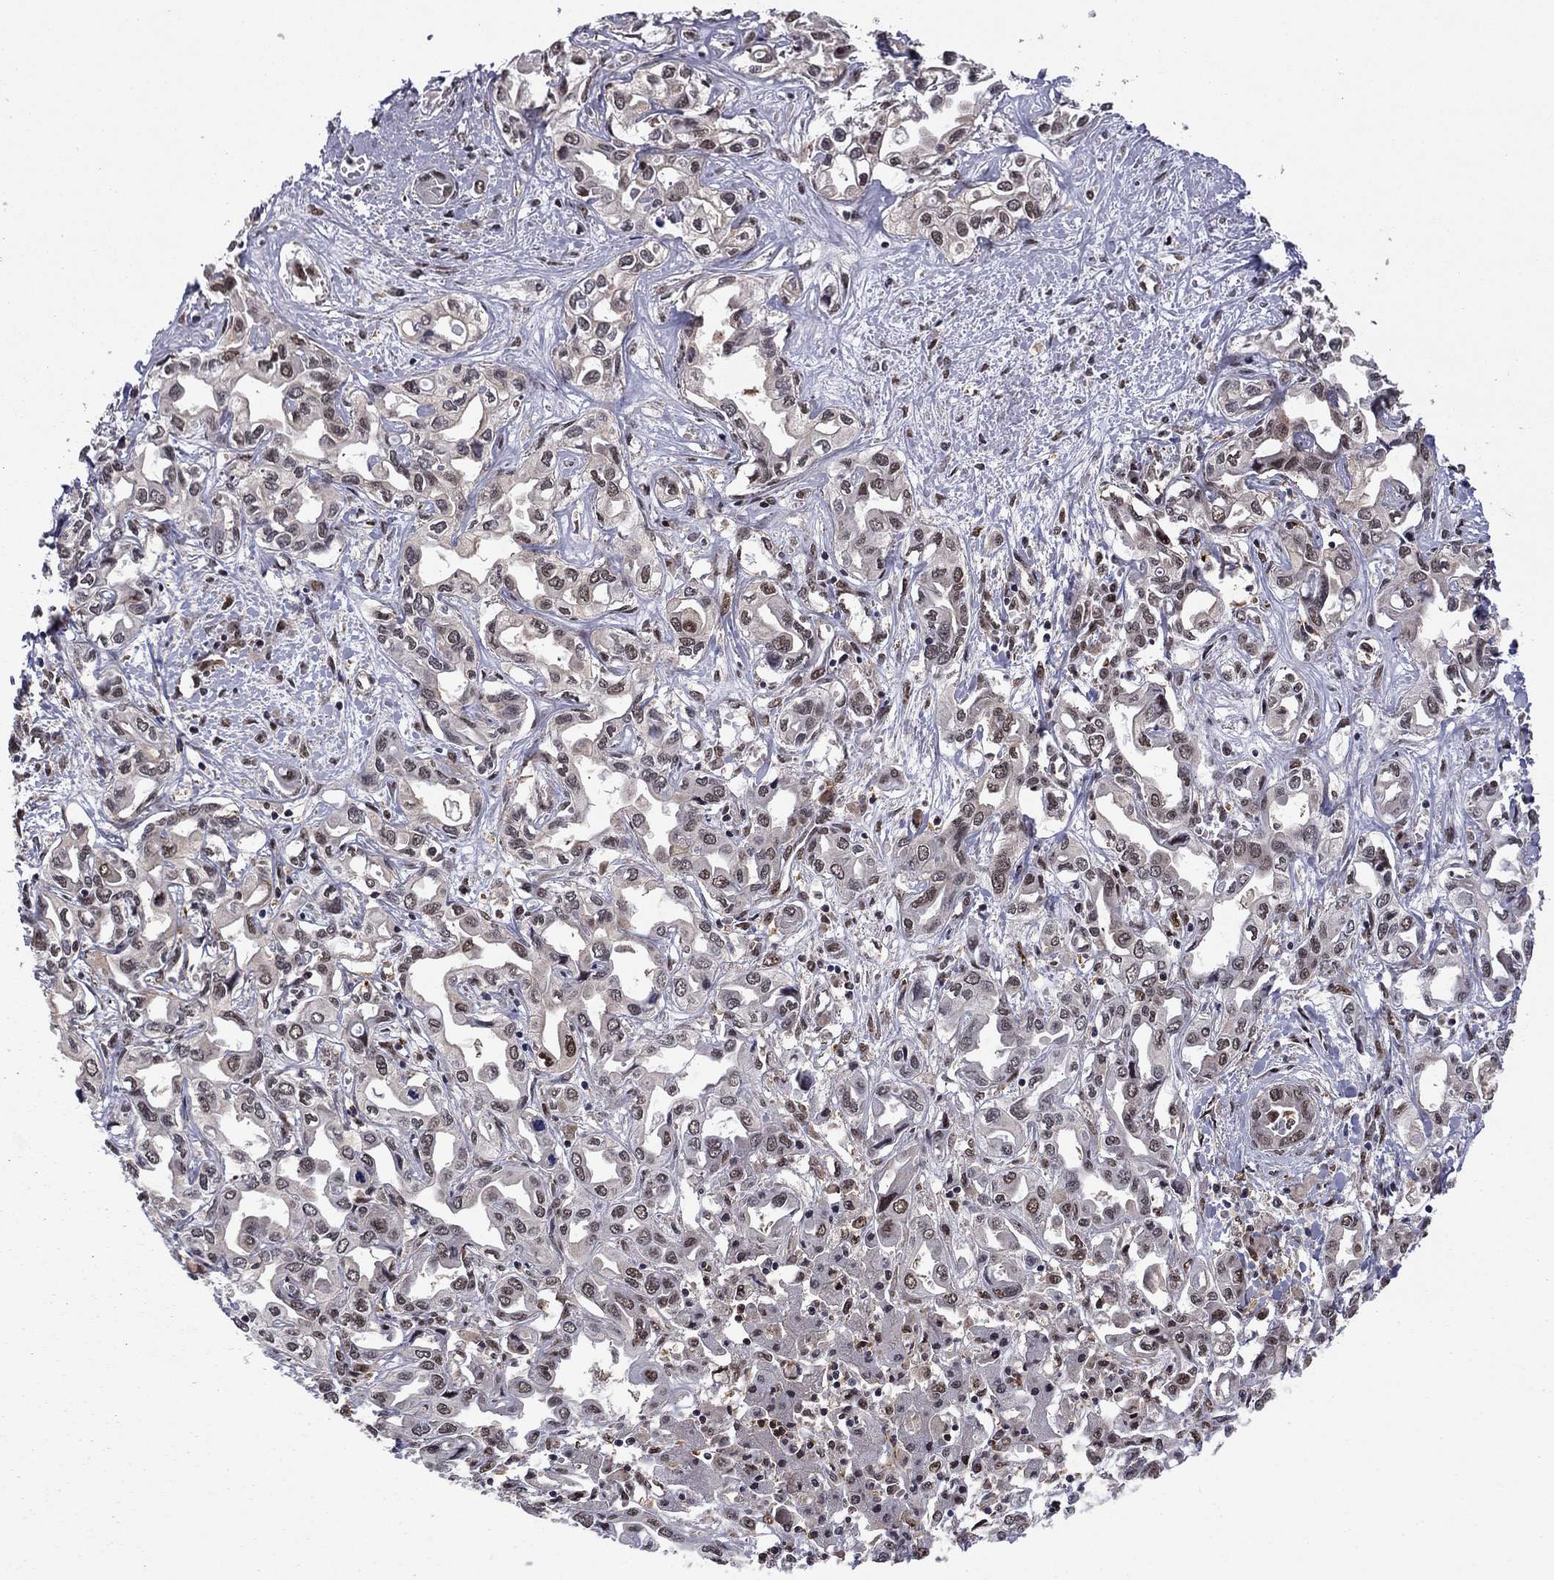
{"staining": {"intensity": "negative", "quantity": "none", "location": "none"}, "tissue": "liver cancer", "cell_type": "Tumor cells", "image_type": "cancer", "snomed": [{"axis": "morphology", "description": "Cholangiocarcinoma"}, {"axis": "topography", "description": "Liver"}], "caption": "Immunohistochemistry (IHC) photomicrograph of liver cancer stained for a protein (brown), which shows no positivity in tumor cells.", "gene": "PSMD2", "patient": {"sex": "female", "age": 64}}